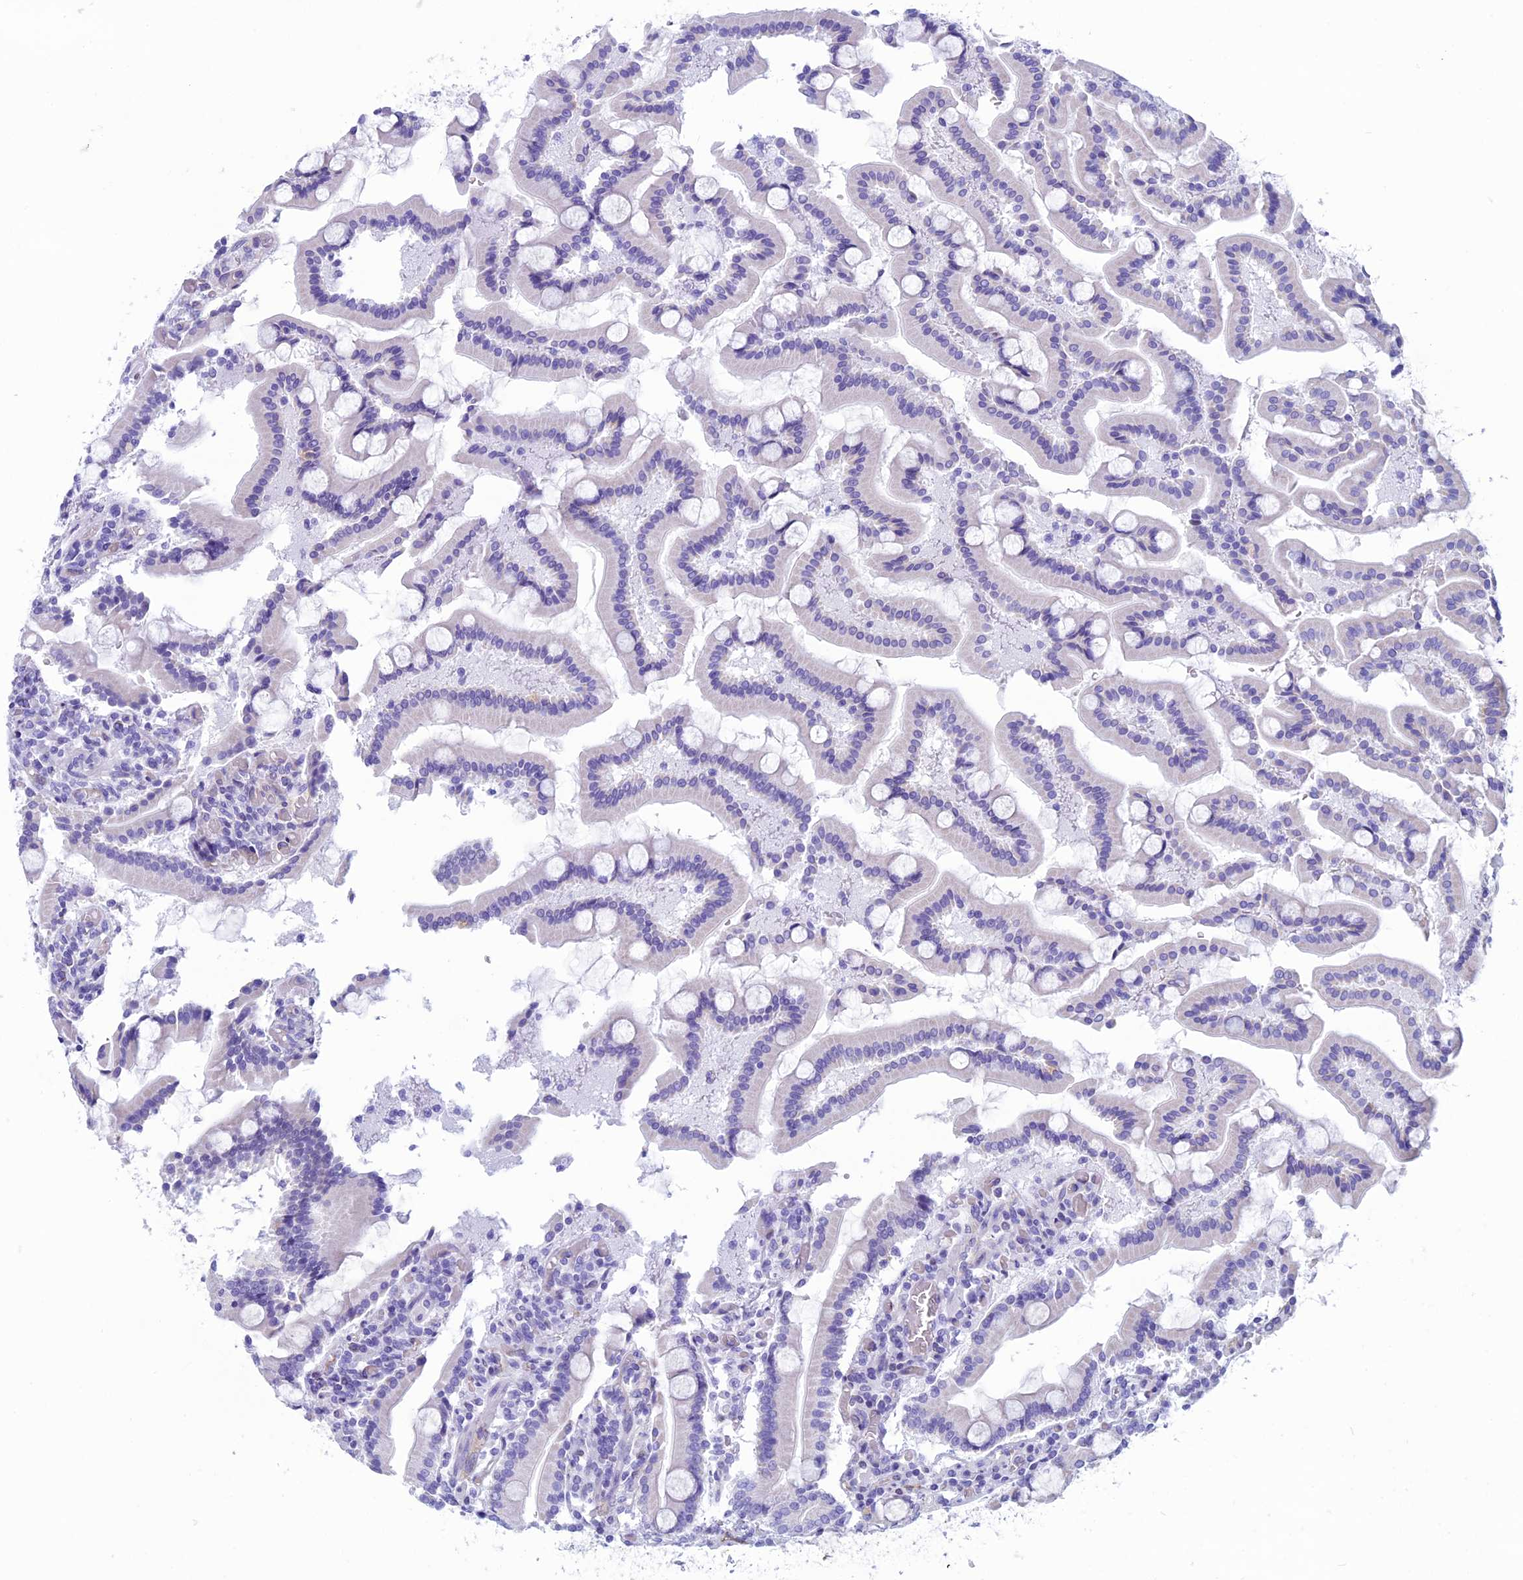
{"staining": {"intensity": "negative", "quantity": "none", "location": "none"}, "tissue": "duodenum", "cell_type": "Glandular cells", "image_type": "normal", "snomed": [{"axis": "morphology", "description": "Normal tissue, NOS"}, {"axis": "topography", "description": "Duodenum"}], "caption": "An IHC photomicrograph of benign duodenum is shown. There is no staining in glandular cells of duodenum.", "gene": "FAM169A", "patient": {"sex": "male", "age": 55}}